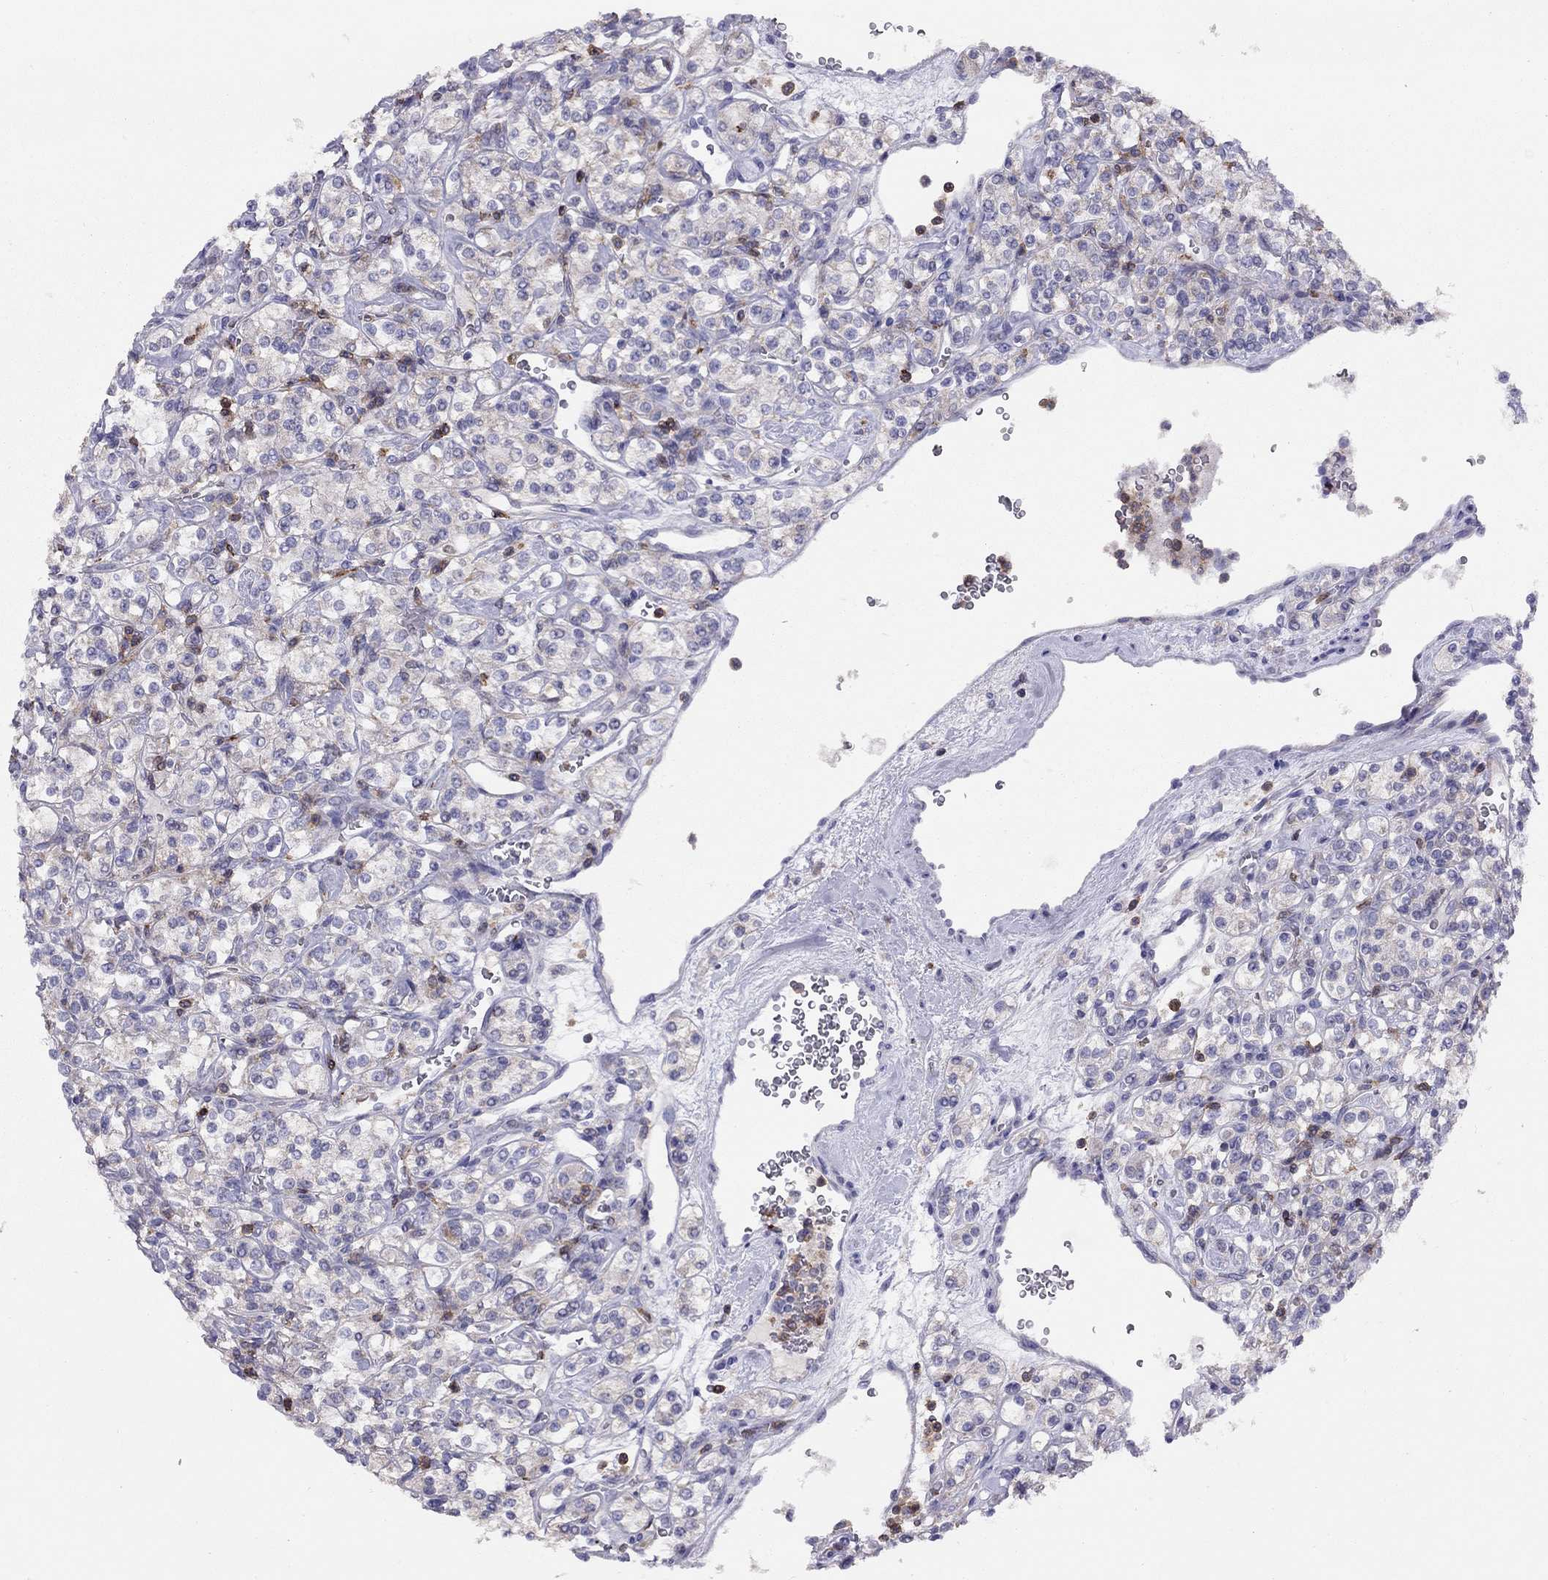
{"staining": {"intensity": "weak", "quantity": "<25%", "location": "cytoplasmic/membranous"}, "tissue": "renal cancer", "cell_type": "Tumor cells", "image_type": "cancer", "snomed": [{"axis": "morphology", "description": "Adenocarcinoma, NOS"}, {"axis": "topography", "description": "Kidney"}], "caption": "The histopathology image reveals no staining of tumor cells in adenocarcinoma (renal).", "gene": "CITED1", "patient": {"sex": "male", "age": 77}}